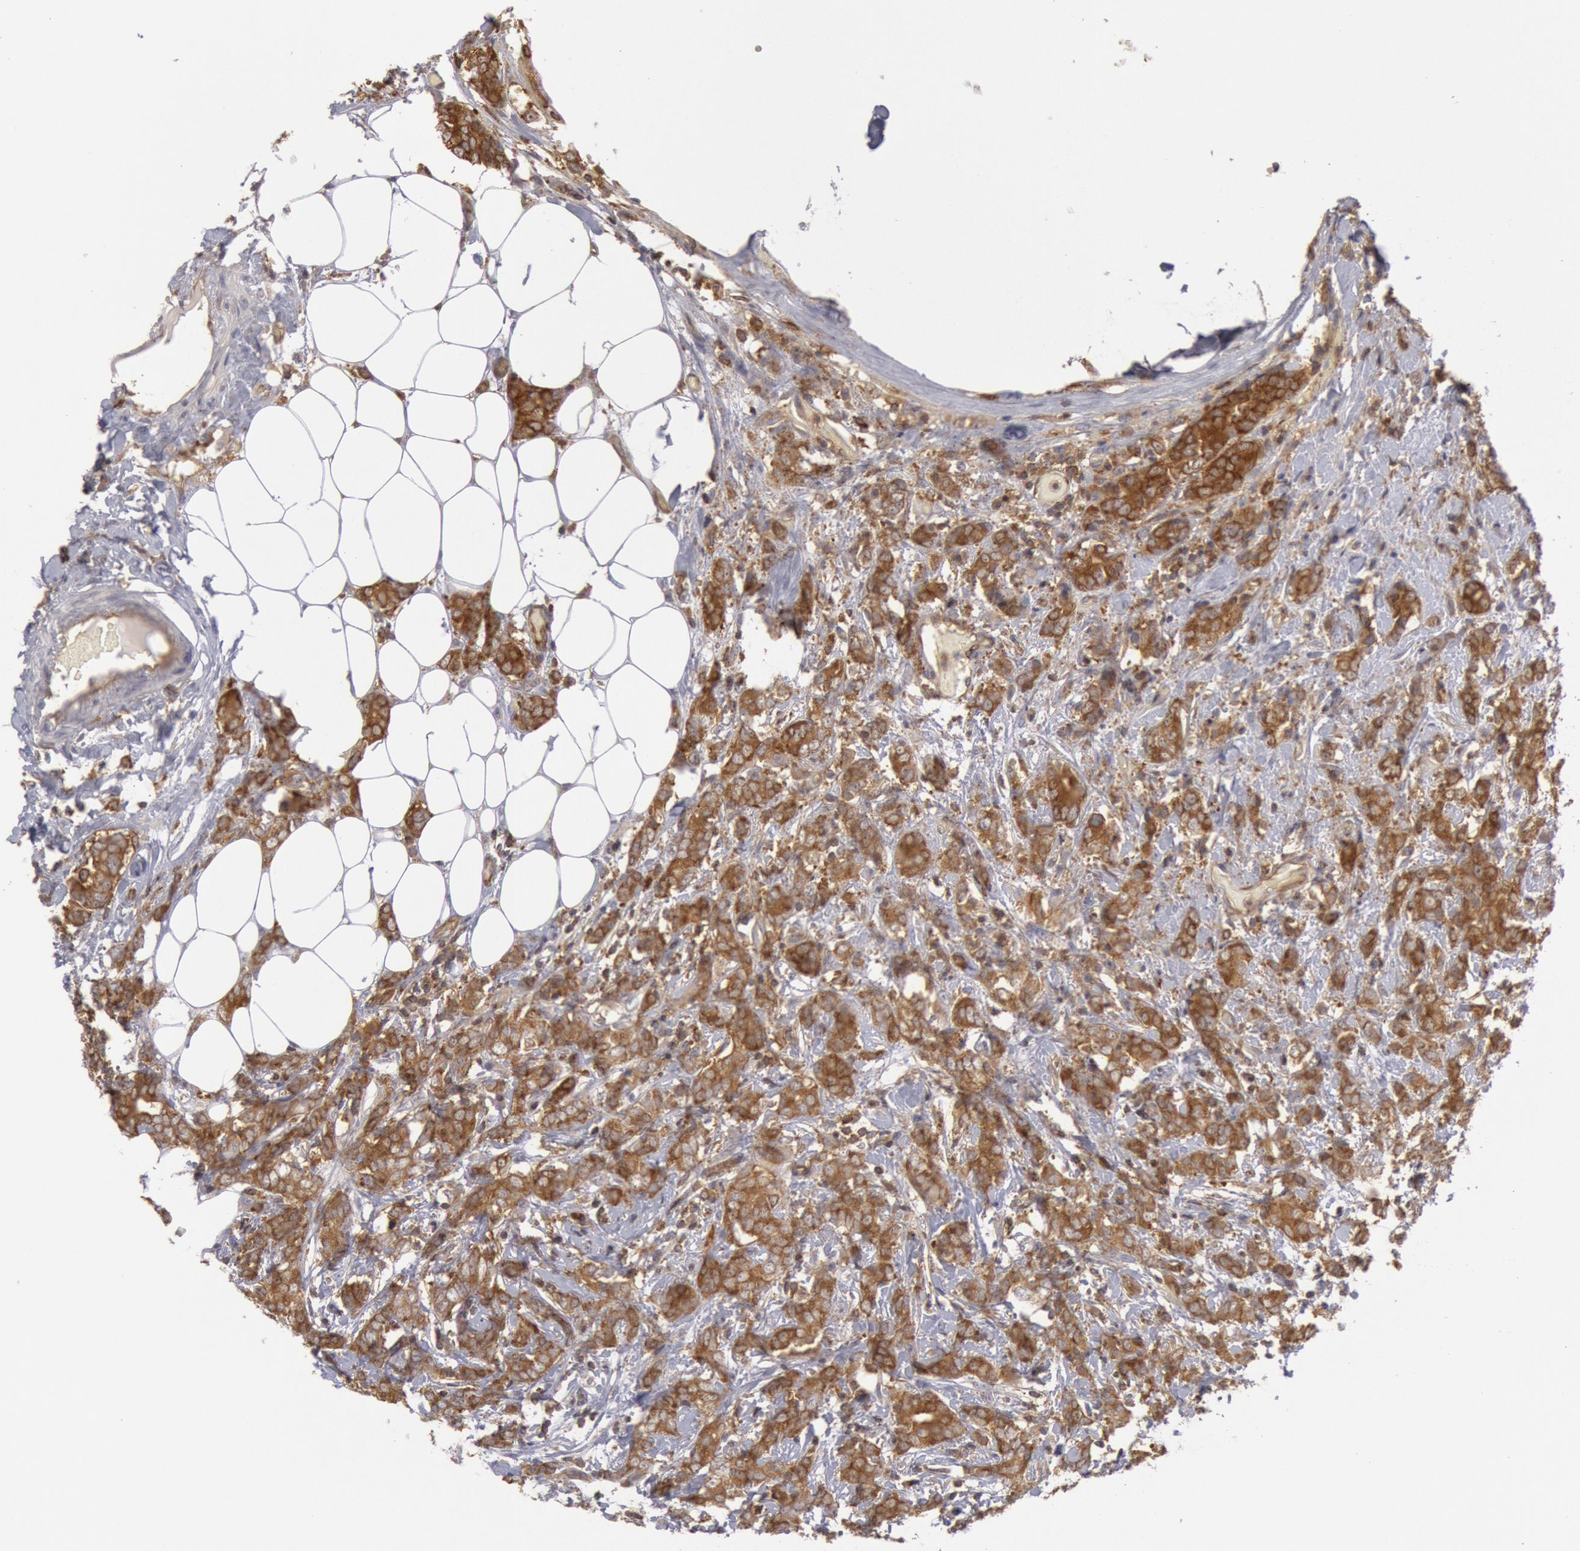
{"staining": {"intensity": "strong", "quantity": ">75%", "location": "cytoplasmic/membranous"}, "tissue": "breast cancer", "cell_type": "Tumor cells", "image_type": "cancer", "snomed": [{"axis": "morphology", "description": "Duct carcinoma"}, {"axis": "topography", "description": "Breast"}], "caption": "A high amount of strong cytoplasmic/membranous expression is present in approximately >75% of tumor cells in breast cancer tissue.", "gene": "IKBKB", "patient": {"sex": "female", "age": 53}}